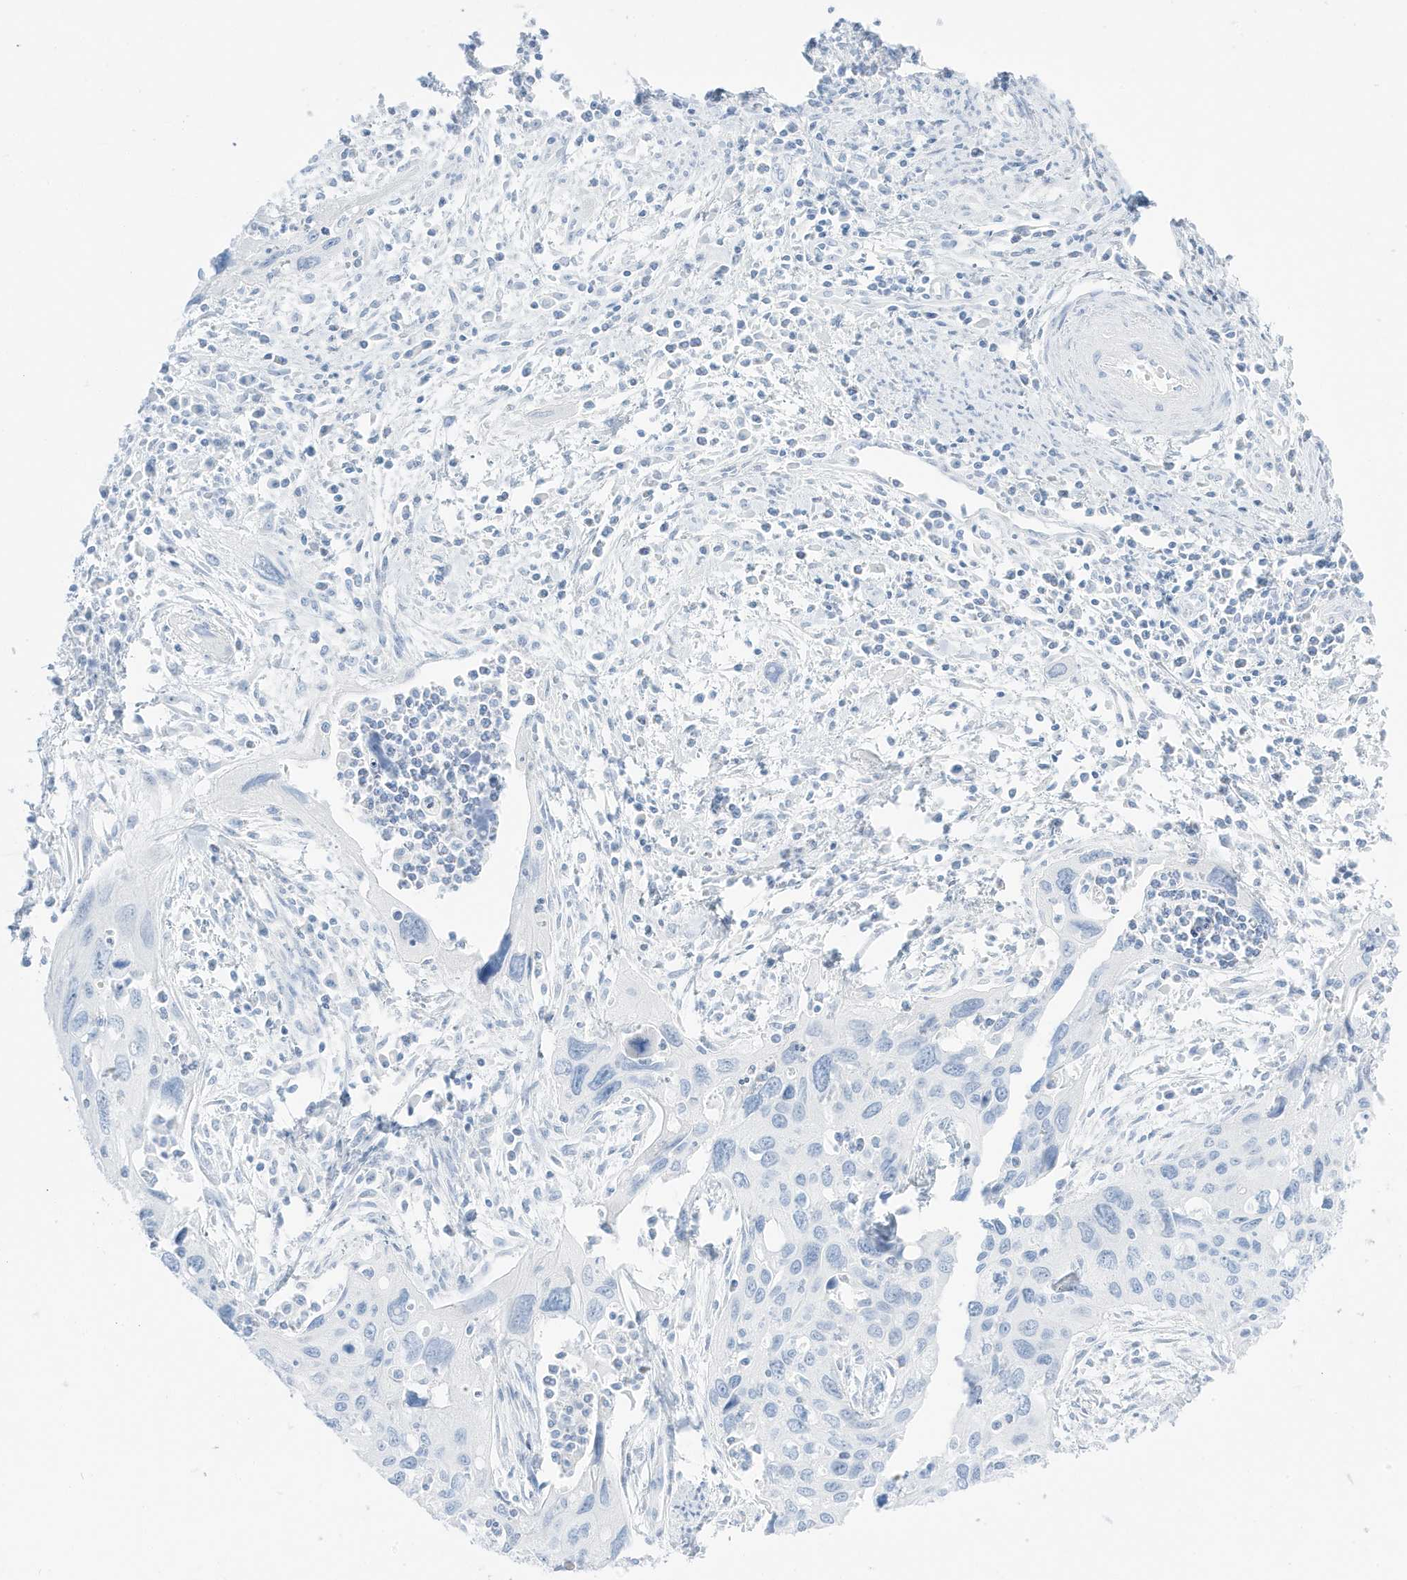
{"staining": {"intensity": "negative", "quantity": "none", "location": "none"}, "tissue": "cervical cancer", "cell_type": "Tumor cells", "image_type": "cancer", "snomed": [{"axis": "morphology", "description": "Squamous cell carcinoma, NOS"}, {"axis": "topography", "description": "Cervix"}], "caption": "The image exhibits no significant staining in tumor cells of cervical cancer.", "gene": "SLC22A13", "patient": {"sex": "female", "age": 55}}